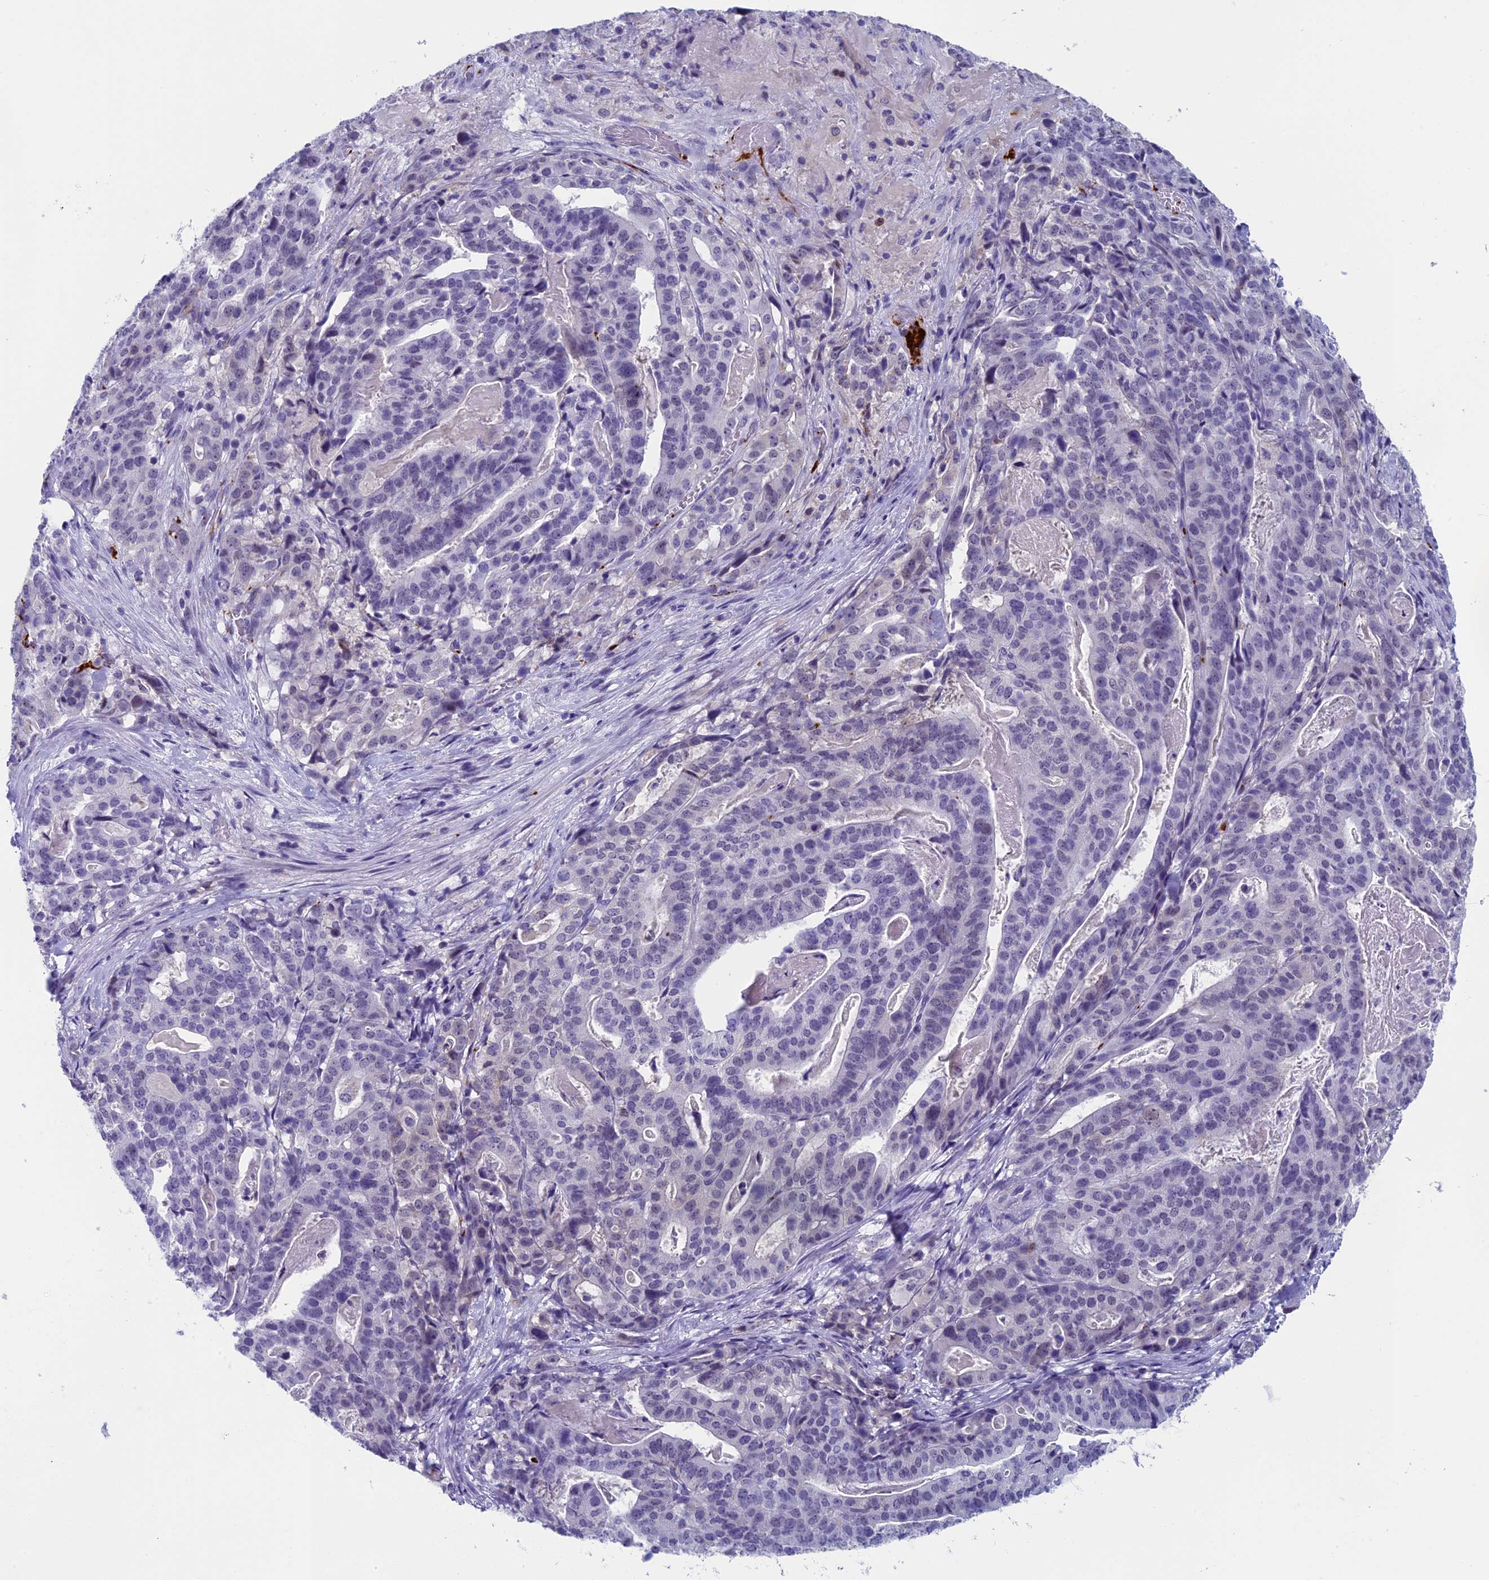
{"staining": {"intensity": "negative", "quantity": "none", "location": "none"}, "tissue": "stomach cancer", "cell_type": "Tumor cells", "image_type": "cancer", "snomed": [{"axis": "morphology", "description": "Adenocarcinoma, NOS"}, {"axis": "topography", "description": "Stomach"}], "caption": "Image shows no protein expression in tumor cells of stomach adenocarcinoma tissue. (Brightfield microscopy of DAB (3,3'-diaminobenzidine) immunohistochemistry (IHC) at high magnification).", "gene": "AIFM2", "patient": {"sex": "male", "age": 48}}